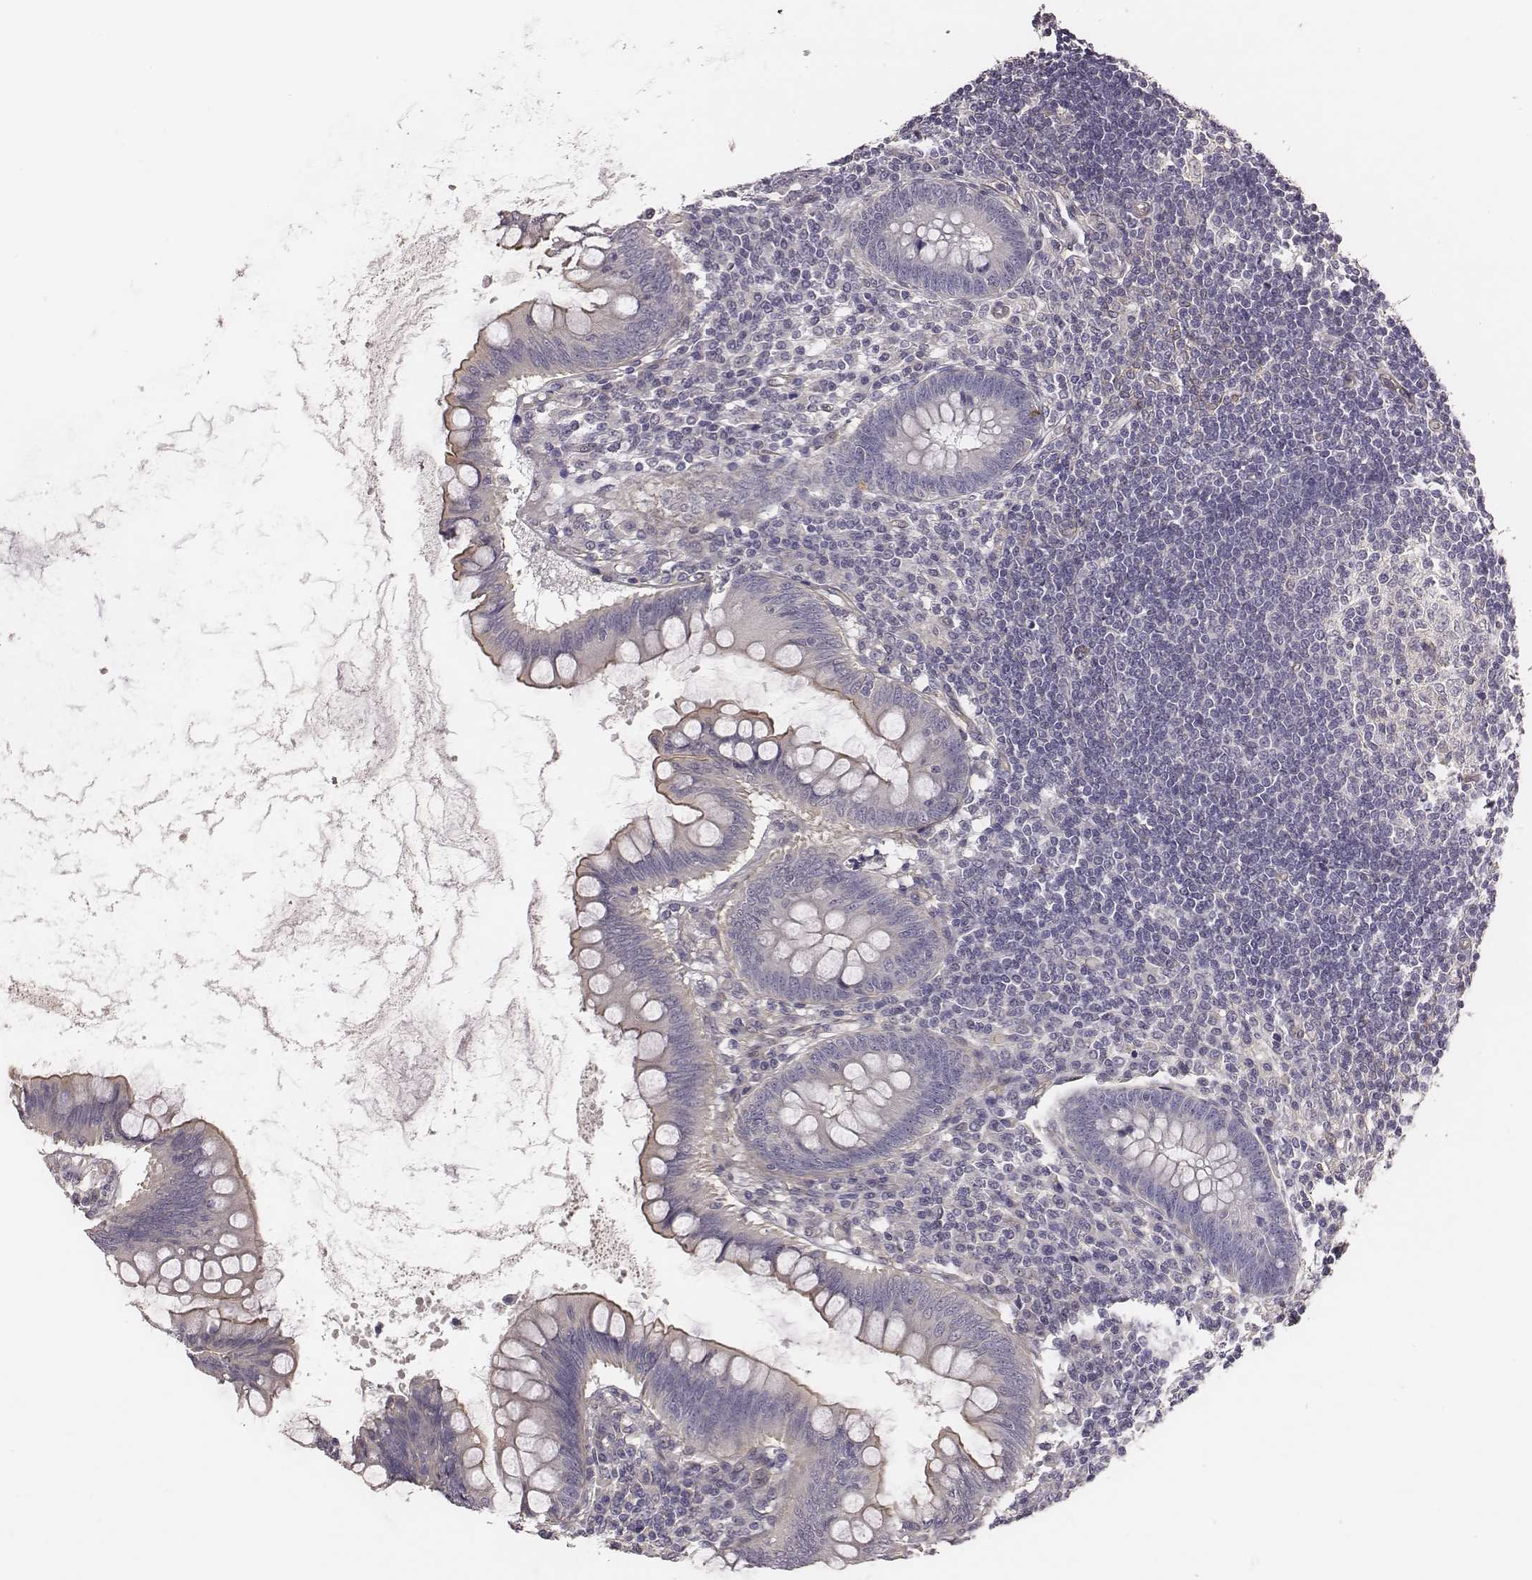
{"staining": {"intensity": "moderate", "quantity": "<25%", "location": "cytoplasmic/membranous"}, "tissue": "appendix", "cell_type": "Glandular cells", "image_type": "normal", "snomed": [{"axis": "morphology", "description": "Normal tissue, NOS"}, {"axis": "topography", "description": "Appendix"}], "caption": "Moderate cytoplasmic/membranous protein staining is seen in about <25% of glandular cells in appendix. (DAB (3,3'-diaminobenzidine) = brown stain, brightfield microscopy at high magnification).", "gene": "SCARF1", "patient": {"sex": "female", "age": 57}}